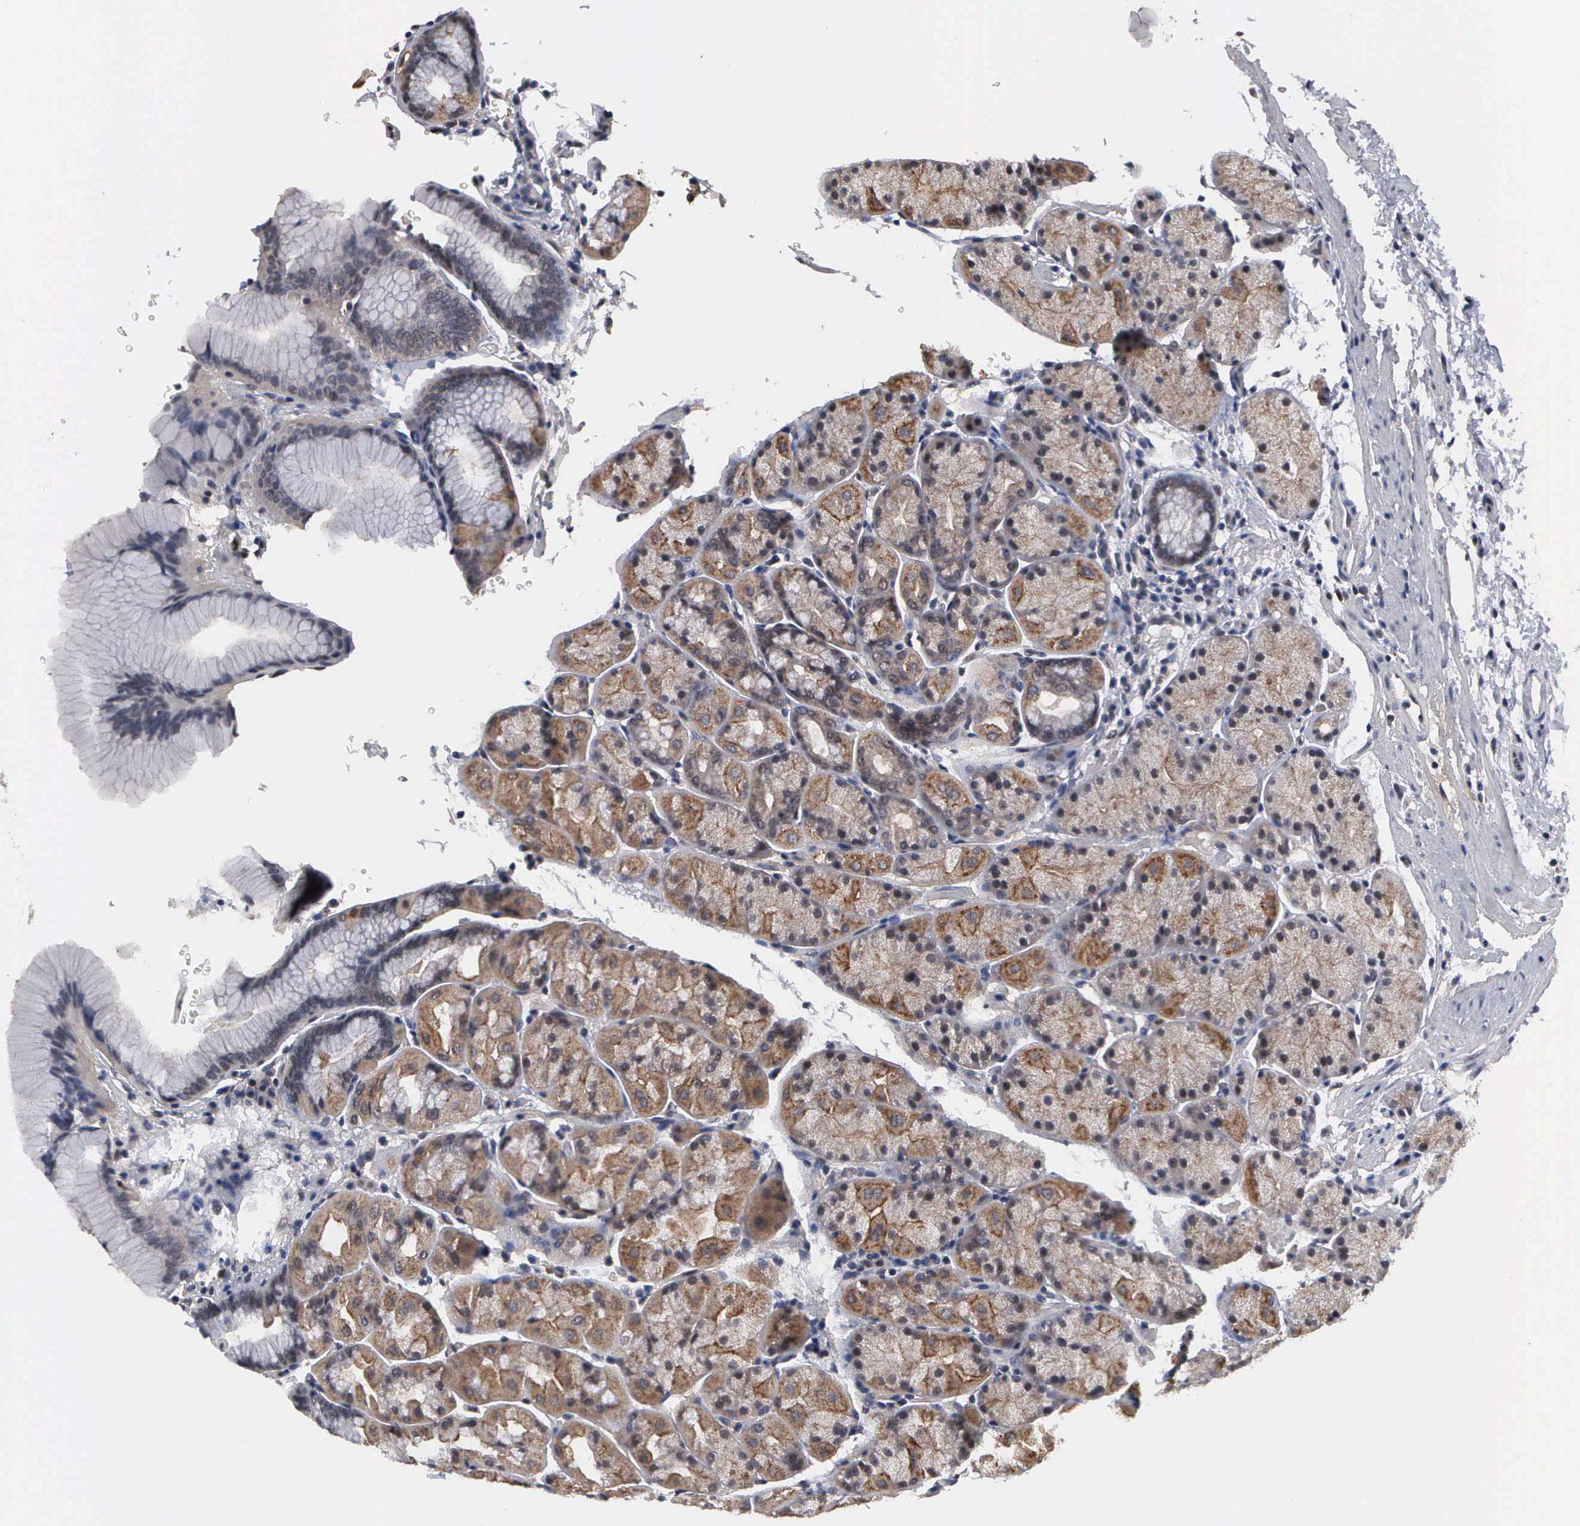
{"staining": {"intensity": "moderate", "quantity": "25%-75%", "location": "cytoplasmic/membranous"}, "tissue": "stomach", "cell_type": "Glandular cells", "image_type": "normal", "snomed": [{"axis": "morphology", "description": "Normal tissue, NOS"}, {"axis": "topography", "description": "Stomach, upper"}], "caption": "Protein expression analysis of normal human stomach reveals moderate cytoplasmic/membranous positivity in approximately 25%-75% of glandular cells.", "gene": "ZBTB33", "patient": {"sex": "male", "age": 57}}